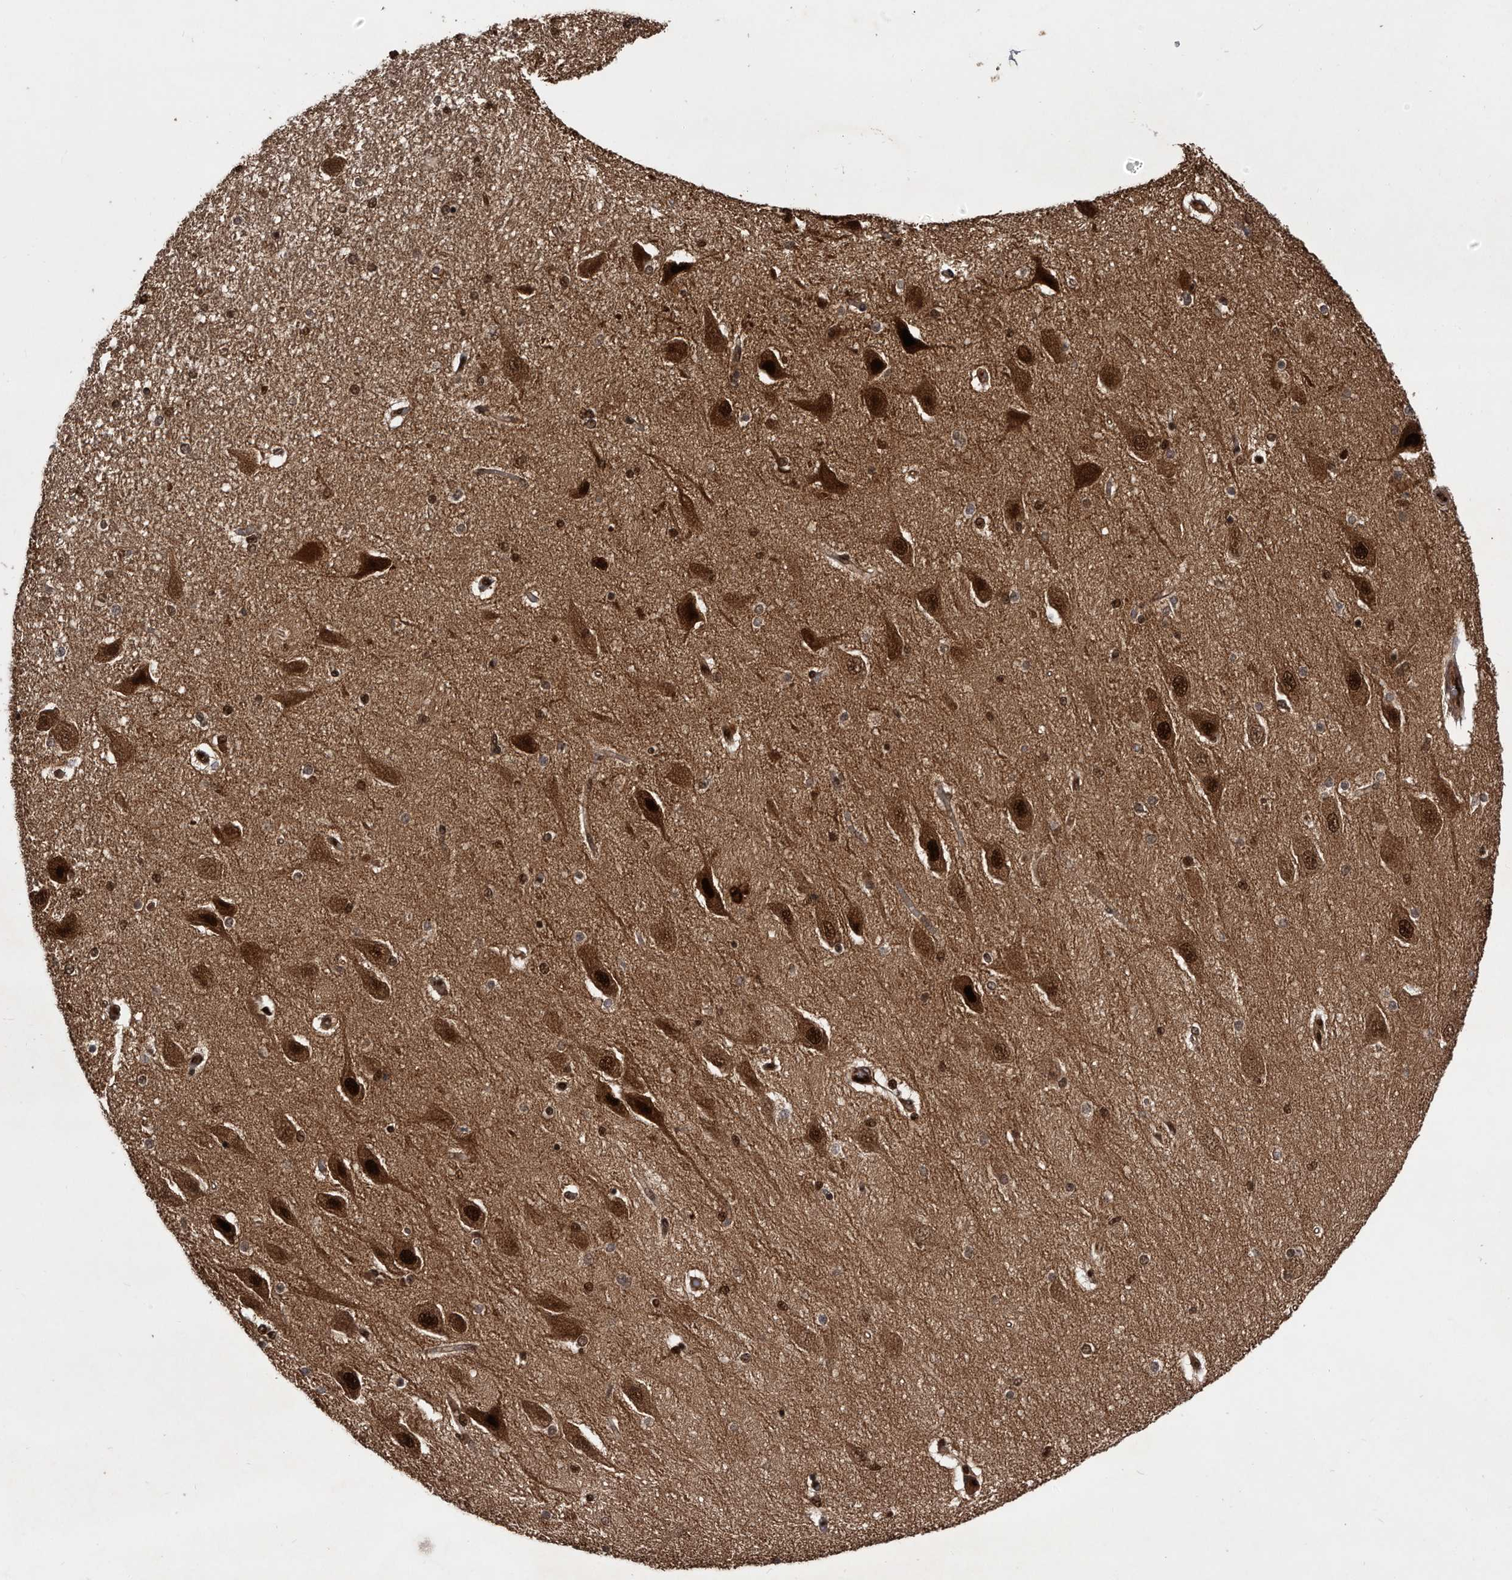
{"staining": {"intensity": "moderate", "quantity": "25%-75%", "location": "nuclear"}, "tissue": "hippocampus", "cell_type": "Glial cells", "image_type": "normal", "snomed": [{"axis": "morphology", "description": "Normal tissue, NOS"}, {"axis": "topography", "description": "Hippocampus"}], "caption": "Unremarkable hippocampus reveals moderate nuclear expression in about 25%-75% of glial cells.", "gene": "RAD23B", "patient": {"sex": "female", "age": 54}}